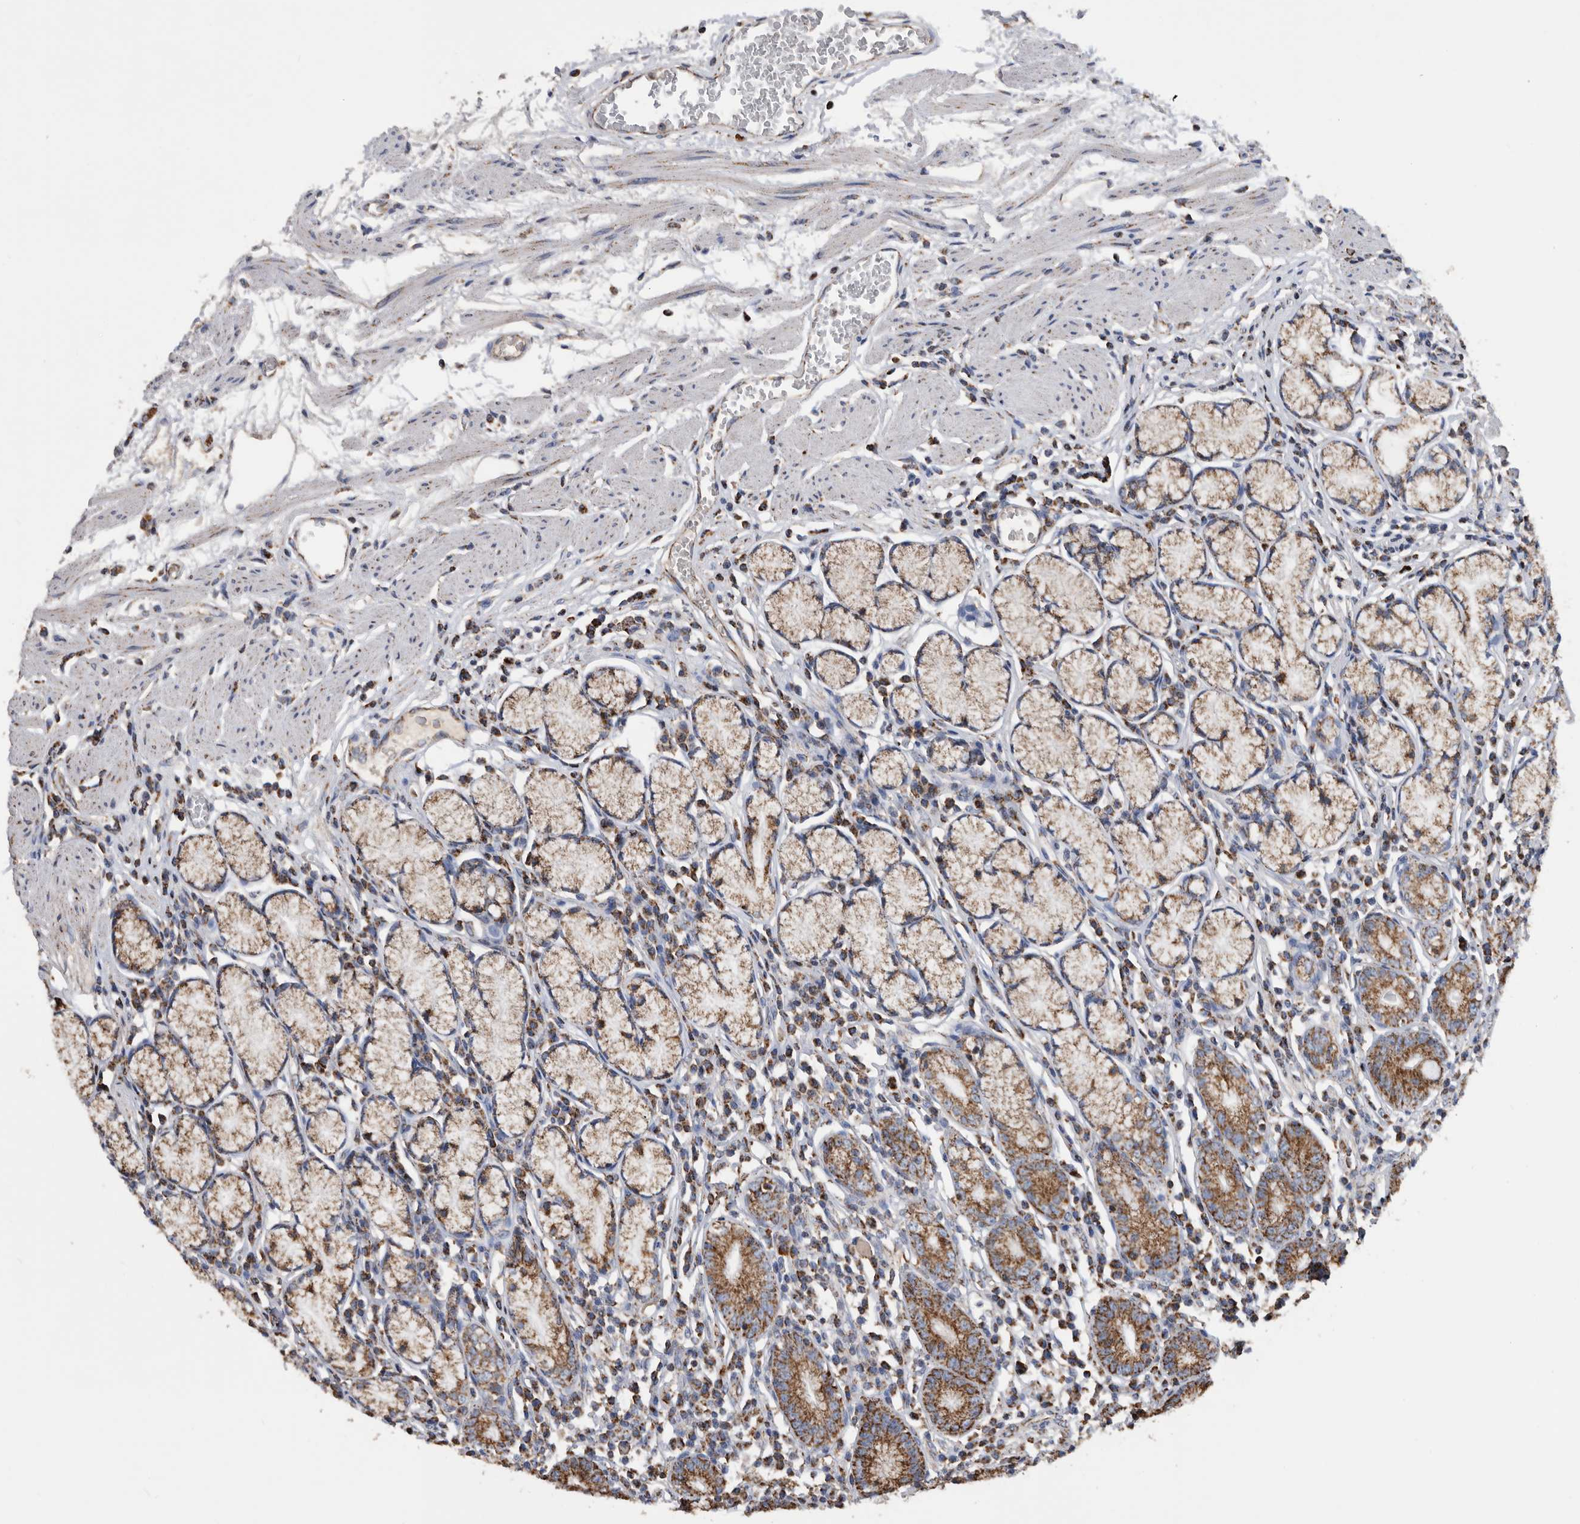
{"staining": {"intensity": "strong", "quantity": ">75%", "location": "cytoplasmic/membranous"}, "tissue": "stomach", "cell_type": "Glandular cells", "image_type": "normal", "snomed": [{"axis": "morphology", "description": "Normal tissue, NOS"}, {"axis": "topography", "description": "Stomach"}], "caption": "About >75% of glandular cells in unremarkable stomach reveal strong cytoplasmic/membranous protein staining as visualized by brown immunohistochemical staining.", "gene": "WFDC1", "patient": {"sex": "male", "age": 55}}